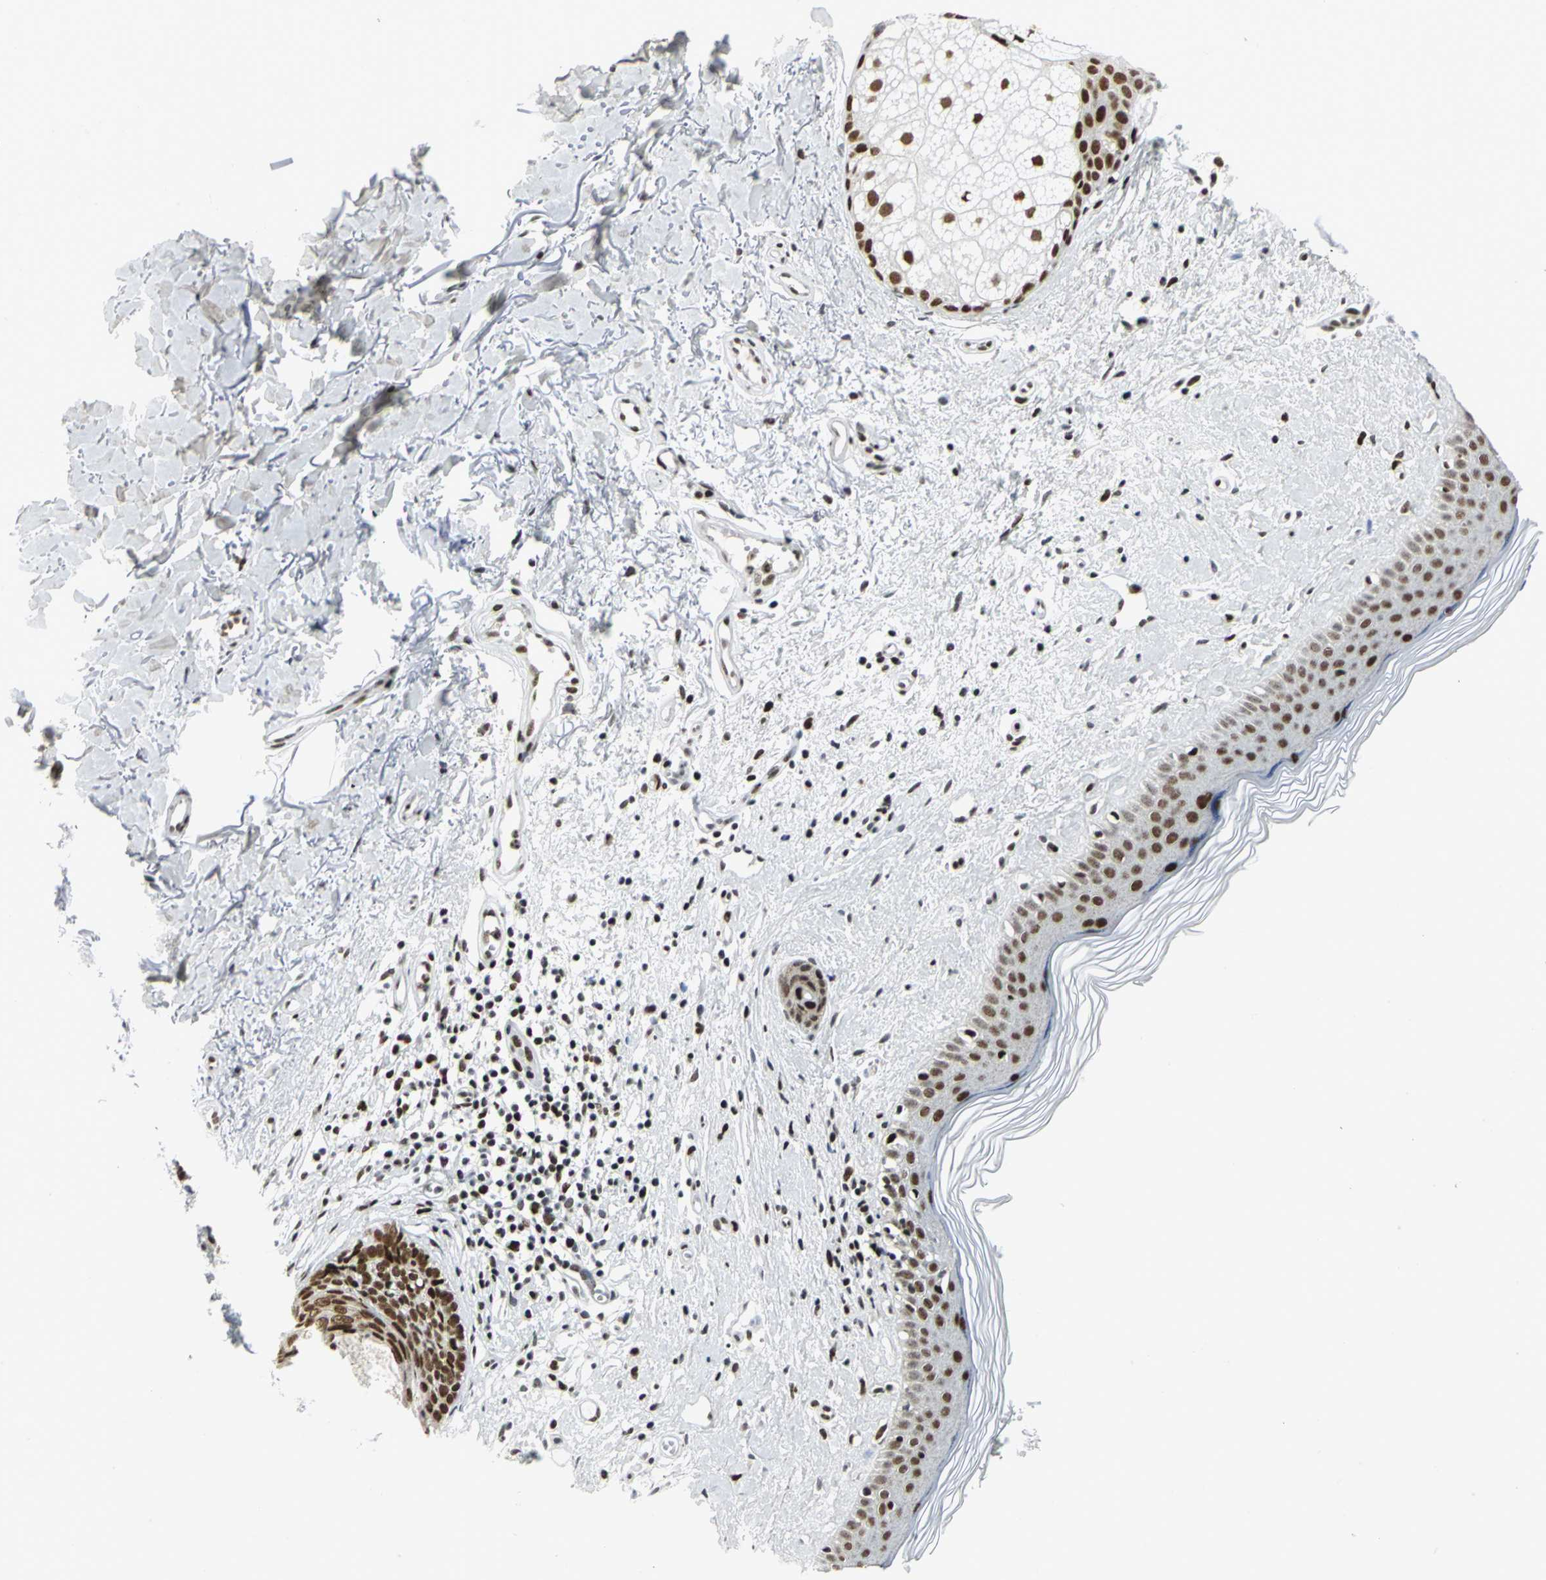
{"staining": {"intensity": "strong", "quantity": ">75%", "location": "nuclear"}, "tissue": "skin cancer", "cell_type": "Tumor cells", "image_type": "cancer", "snomed": [{"axis": "morphology", "description": "Normal tissue, NOS"}, {"axis": "morphology", "description": "Basal cell carcinoma"}, {"axis": "topography", "description": "Skin"}], "caption": "The photomicrograph demonstrates a brown stain indicating the presence of a protein in the nuclear of tumor cells in basal cell carcinoma (skin).", "gene": "SMARCA4", "patient": {"sex": "female", "age": 61}}